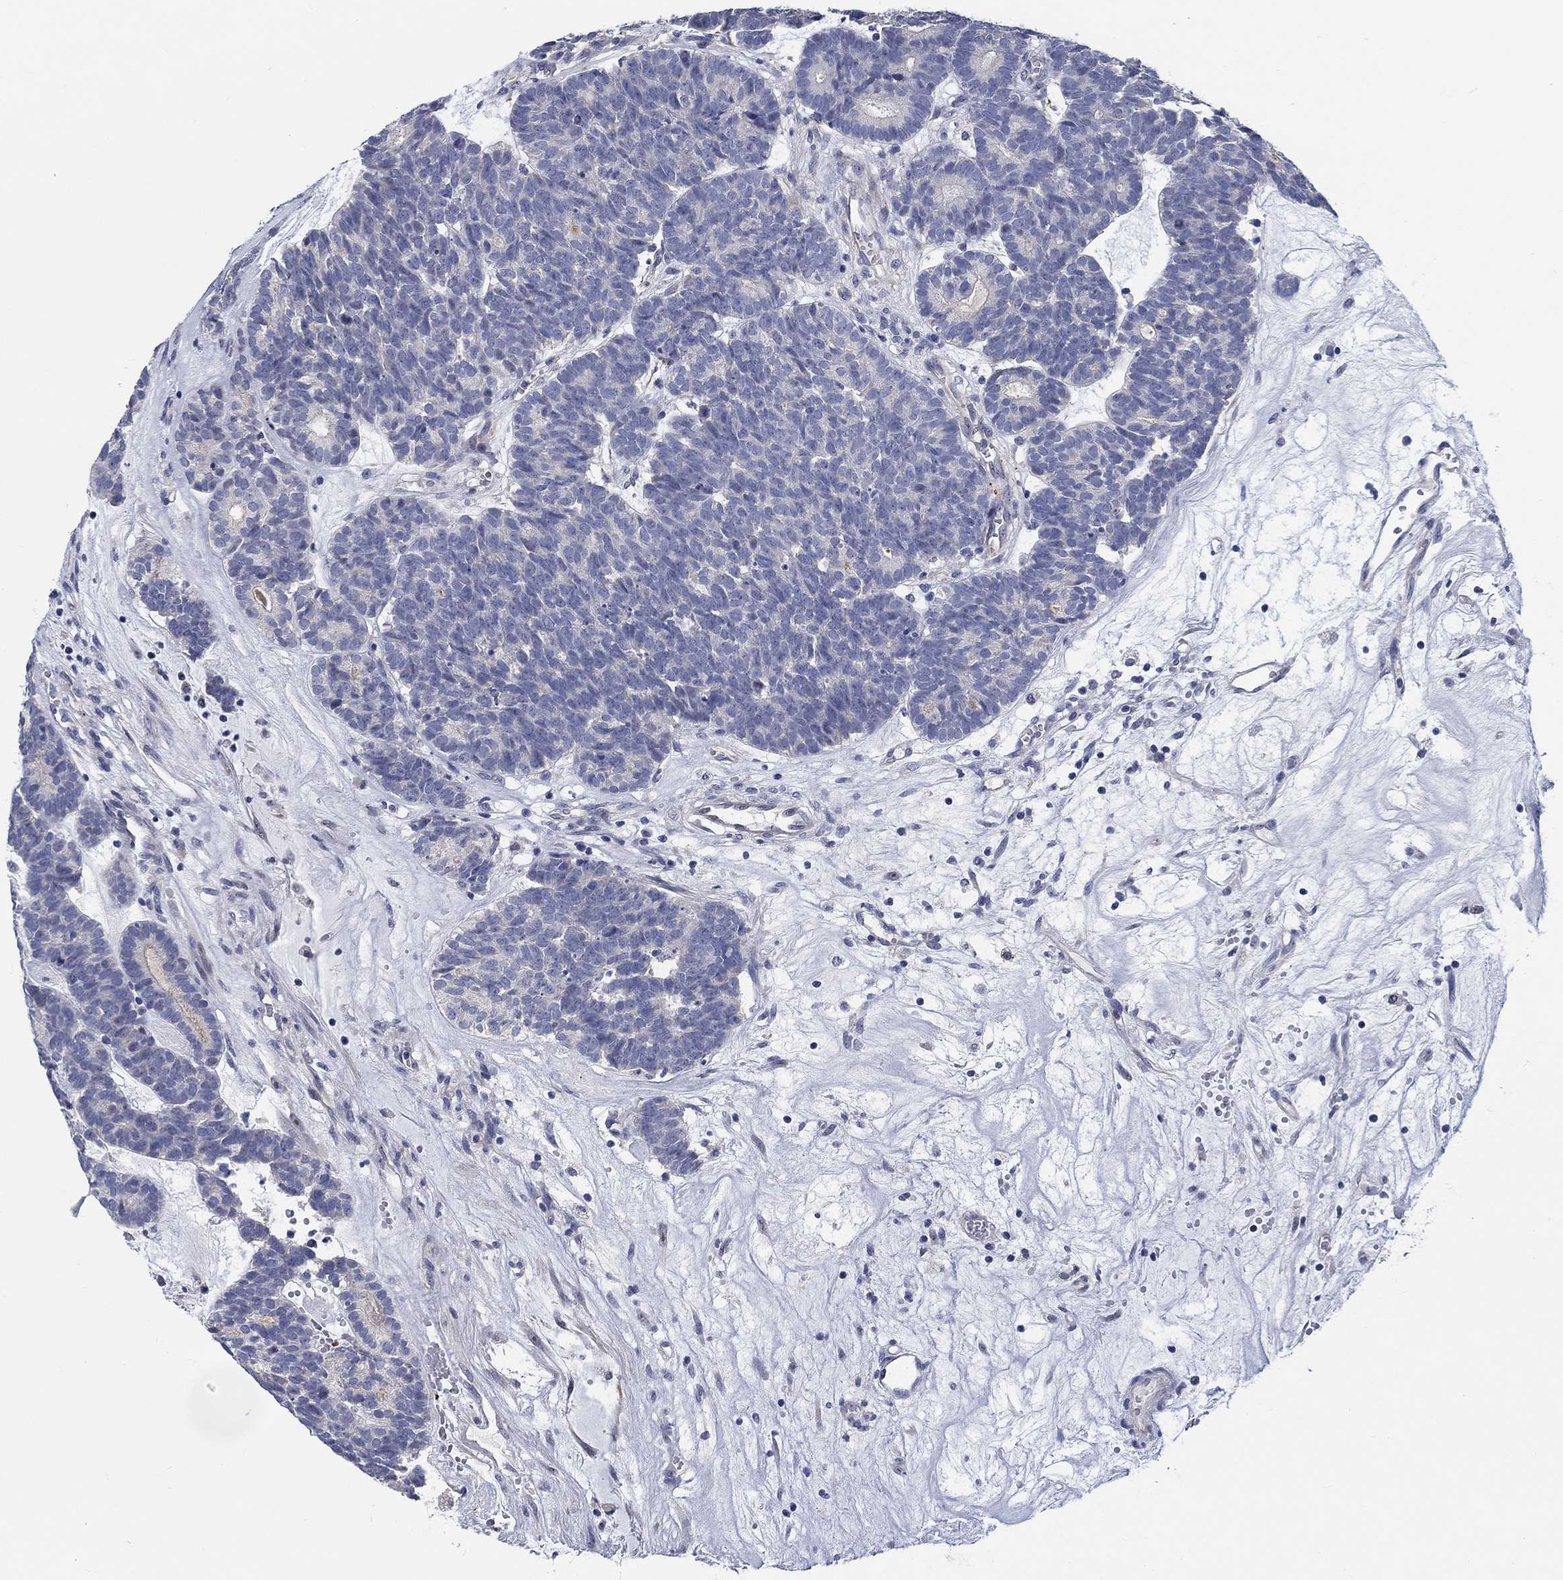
{"staining": {"intensity": "negative", "quantity": "none", "location": "none"}, "tissue": "head and neck cancer", "cell_type": "Tumor cells", "image_type": "cancer", "snomed": [{"axis": "morphology", "description": "Adenocarcinoma, NOS"}, {"axis": "topography", "description": "Head-Neck"}], "caption": "A photomicrograph of human head and neck cancer (adenocarcinoma) is negative for staining in tumor cells. (Stains: DAB IHC with hematoxylin counter stain, Microscopy: brightfield microscopy at high magnification).", "gene": "SMIM18", "patient": {"sex": "female", "age": 81}}